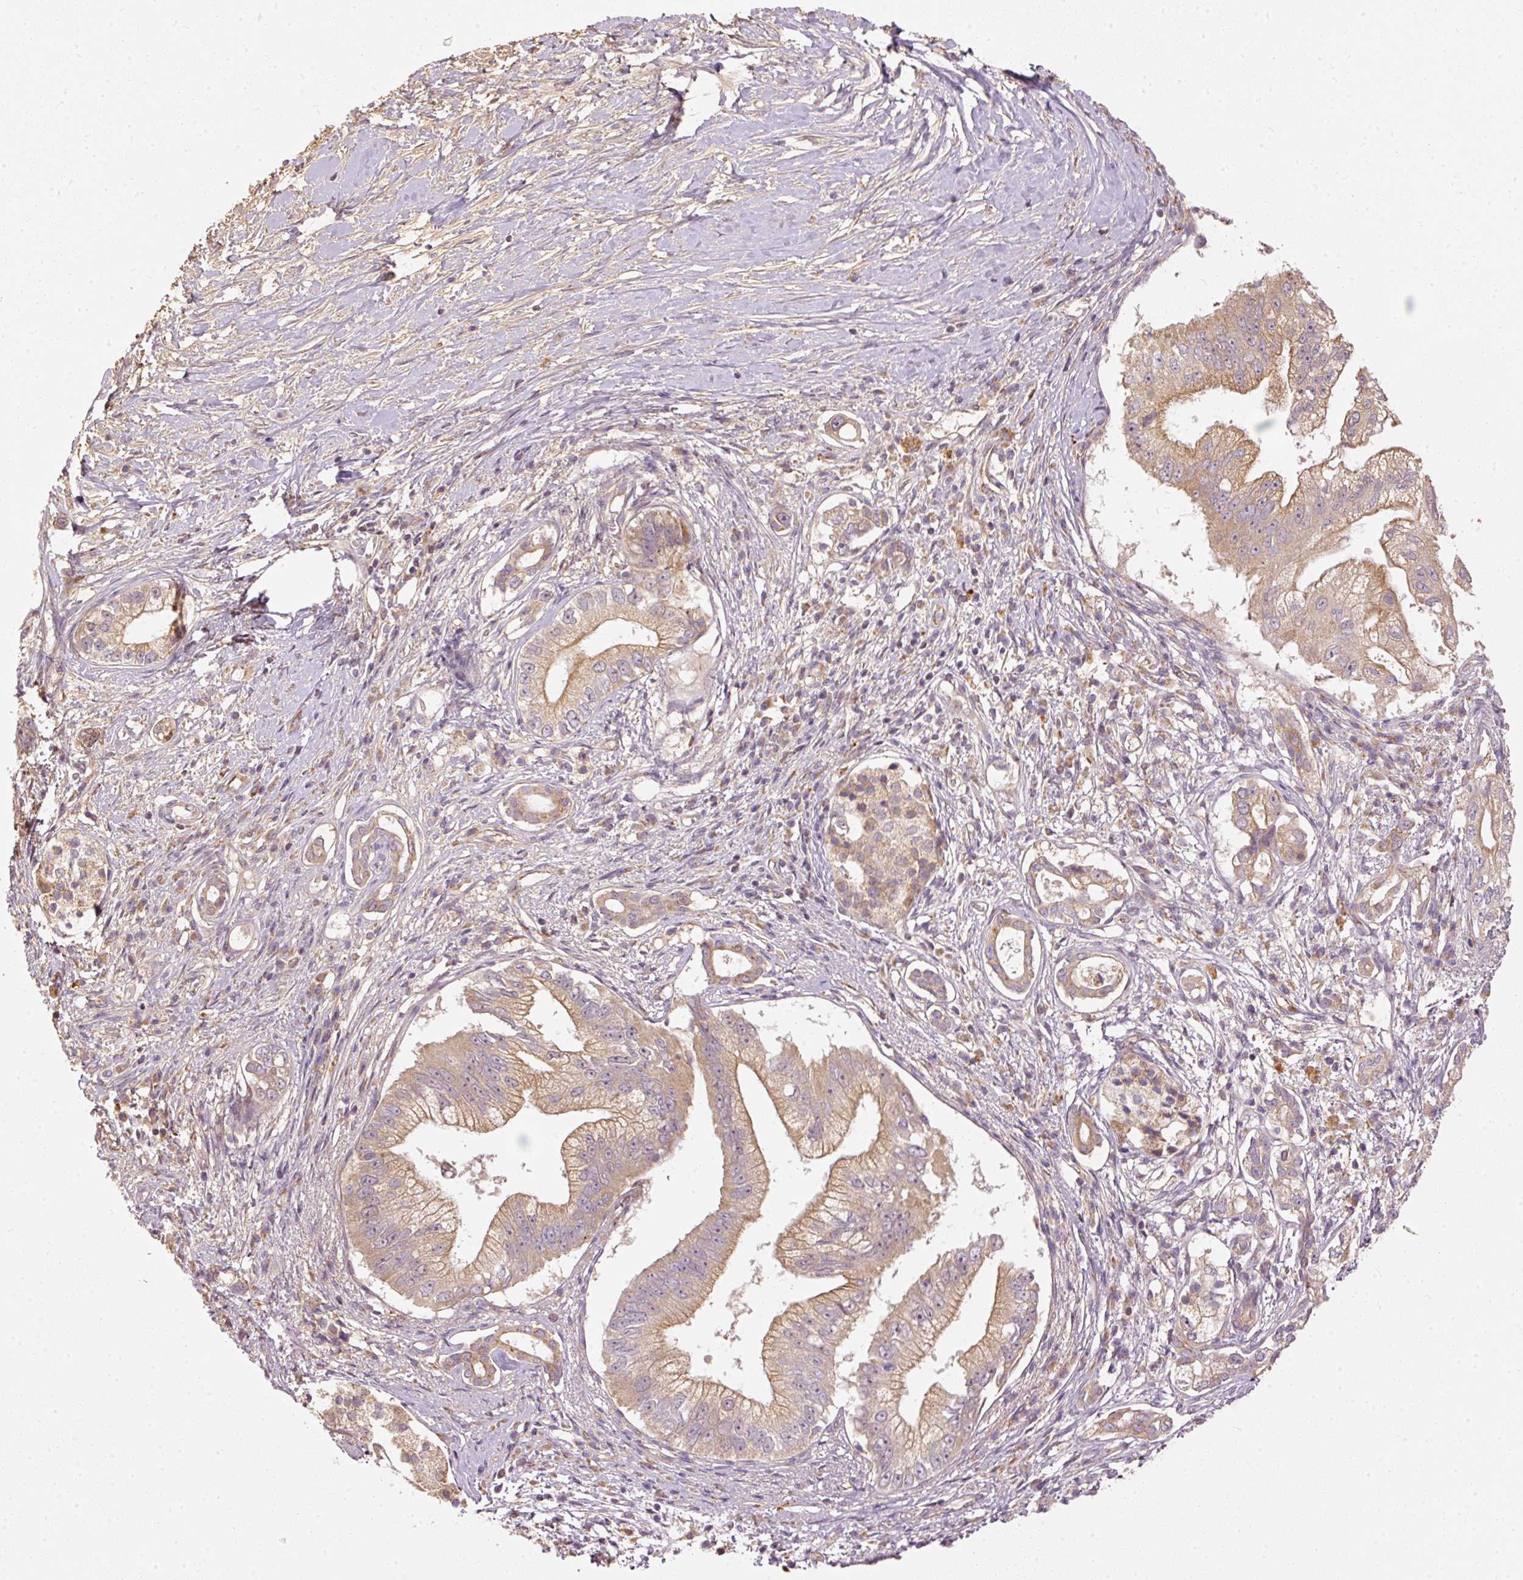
{"staining": {"intensity": "moderate", "quantity": ">75%", "location": "cytoplasmic/membranous"}, "tissue": "pancreatic cancer", "cell_type": "Tumor cells", "image_type": "cancer", "snomed": [{"axis": "morphology", "description": "Adenocarcinoma, NOS"}, {"axis": "topography", "description": "Pancreas"}], "caption": "Immunohistochemical staining of human pancreatic cancer demonstrates medium levels of moderate cytoplasmic/membranous staining in about >75% of tumor cells.", "gene": "MTHFD1L", "patient": {"sex": "male", "age": 70}}